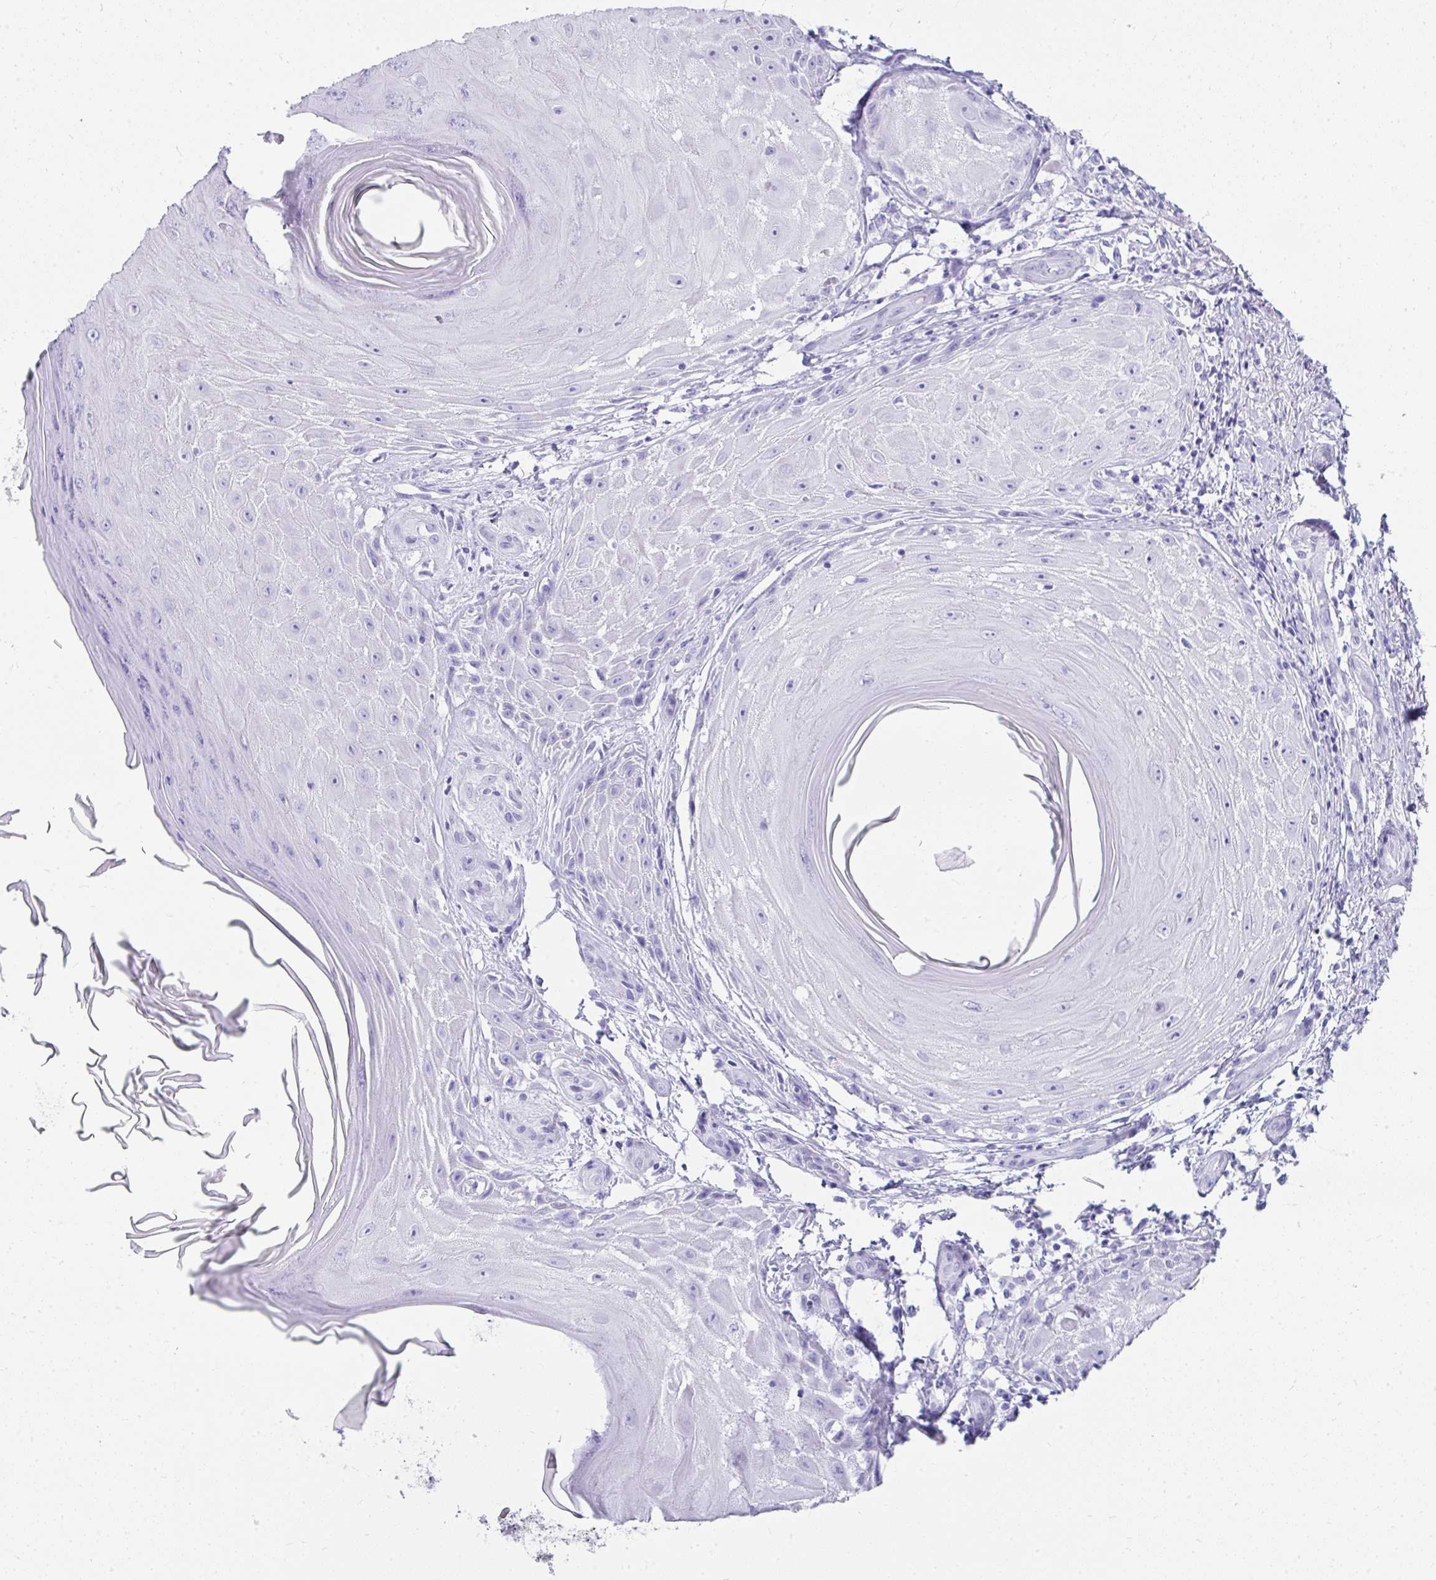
{"staining": {"intensity": "negative", "quantity": "none", "location": "none"}, "tissue": "skin cancer", "cell_type": "Tumor cells", "image_type": "cancer", "snomed": [{"axis": "morphology", "description": "Squamous cell carcinoma, NOS"}, {"axis": "topography", "description": "Skin"}], "caption": "Tumor cells show no significant protein expression in skin cancer (squamous cell carcinoma).", "gene": "TNNT1", "patient": {"sex": "female", "age": 77}}